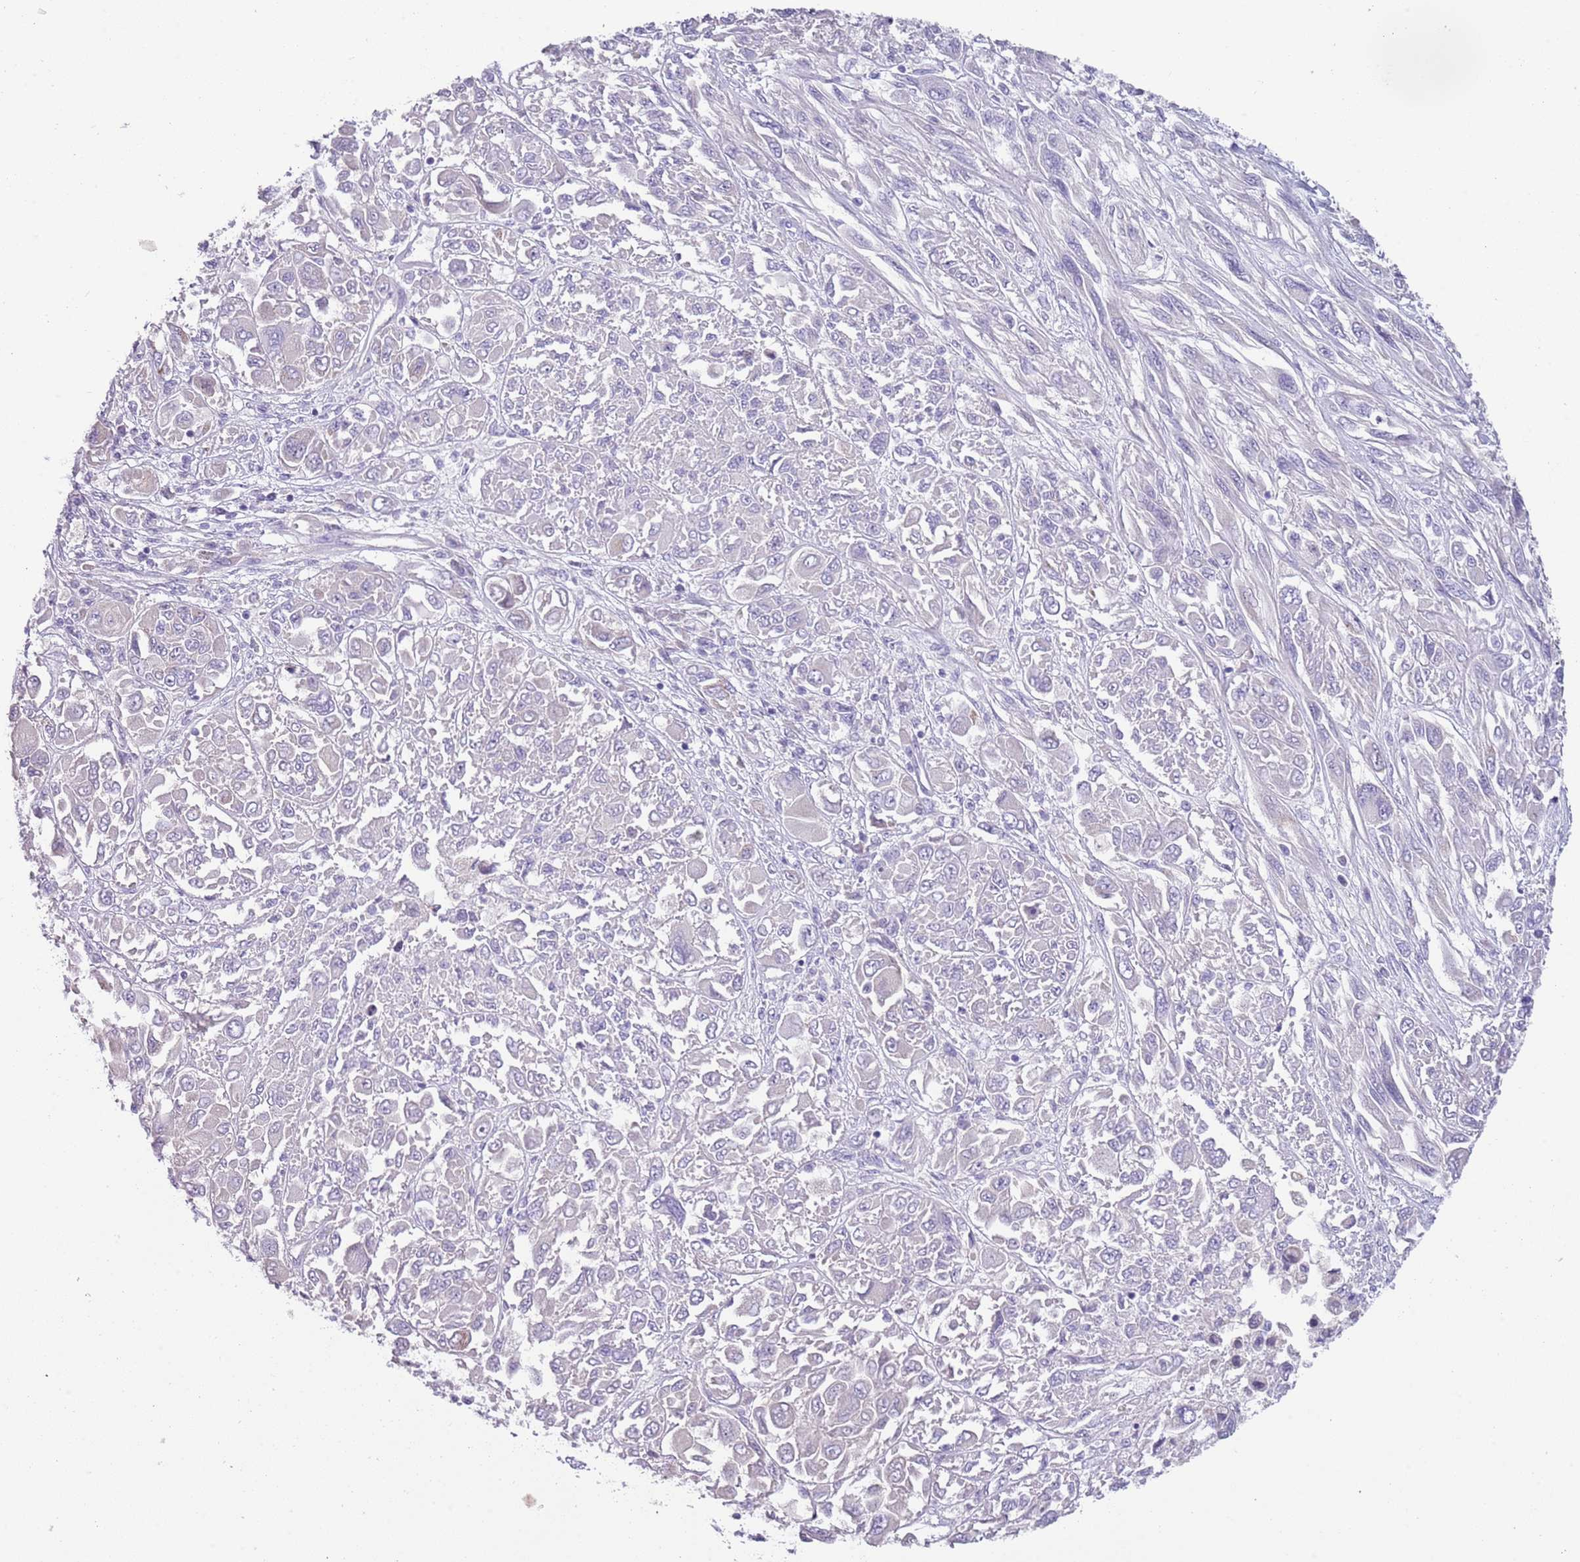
{"staining": {"intensity": "negative", "quantity": "none", "location": "none"}, "tissue": "melanoma", "cell_type": "Tumor cells", "image_type": "cancer", "snomed": [{"axis": "morphology", "description": "Malignant melanoma, NOS"}, {"axis": "topography", "description": "Skin"}], "caption": "This is an immunohistochemistry histopathology image of malignant melanoma. There is no positivity in tumor cells.", "gene": "NBPF6", "patient": {"sex": "female", "age": 91}}